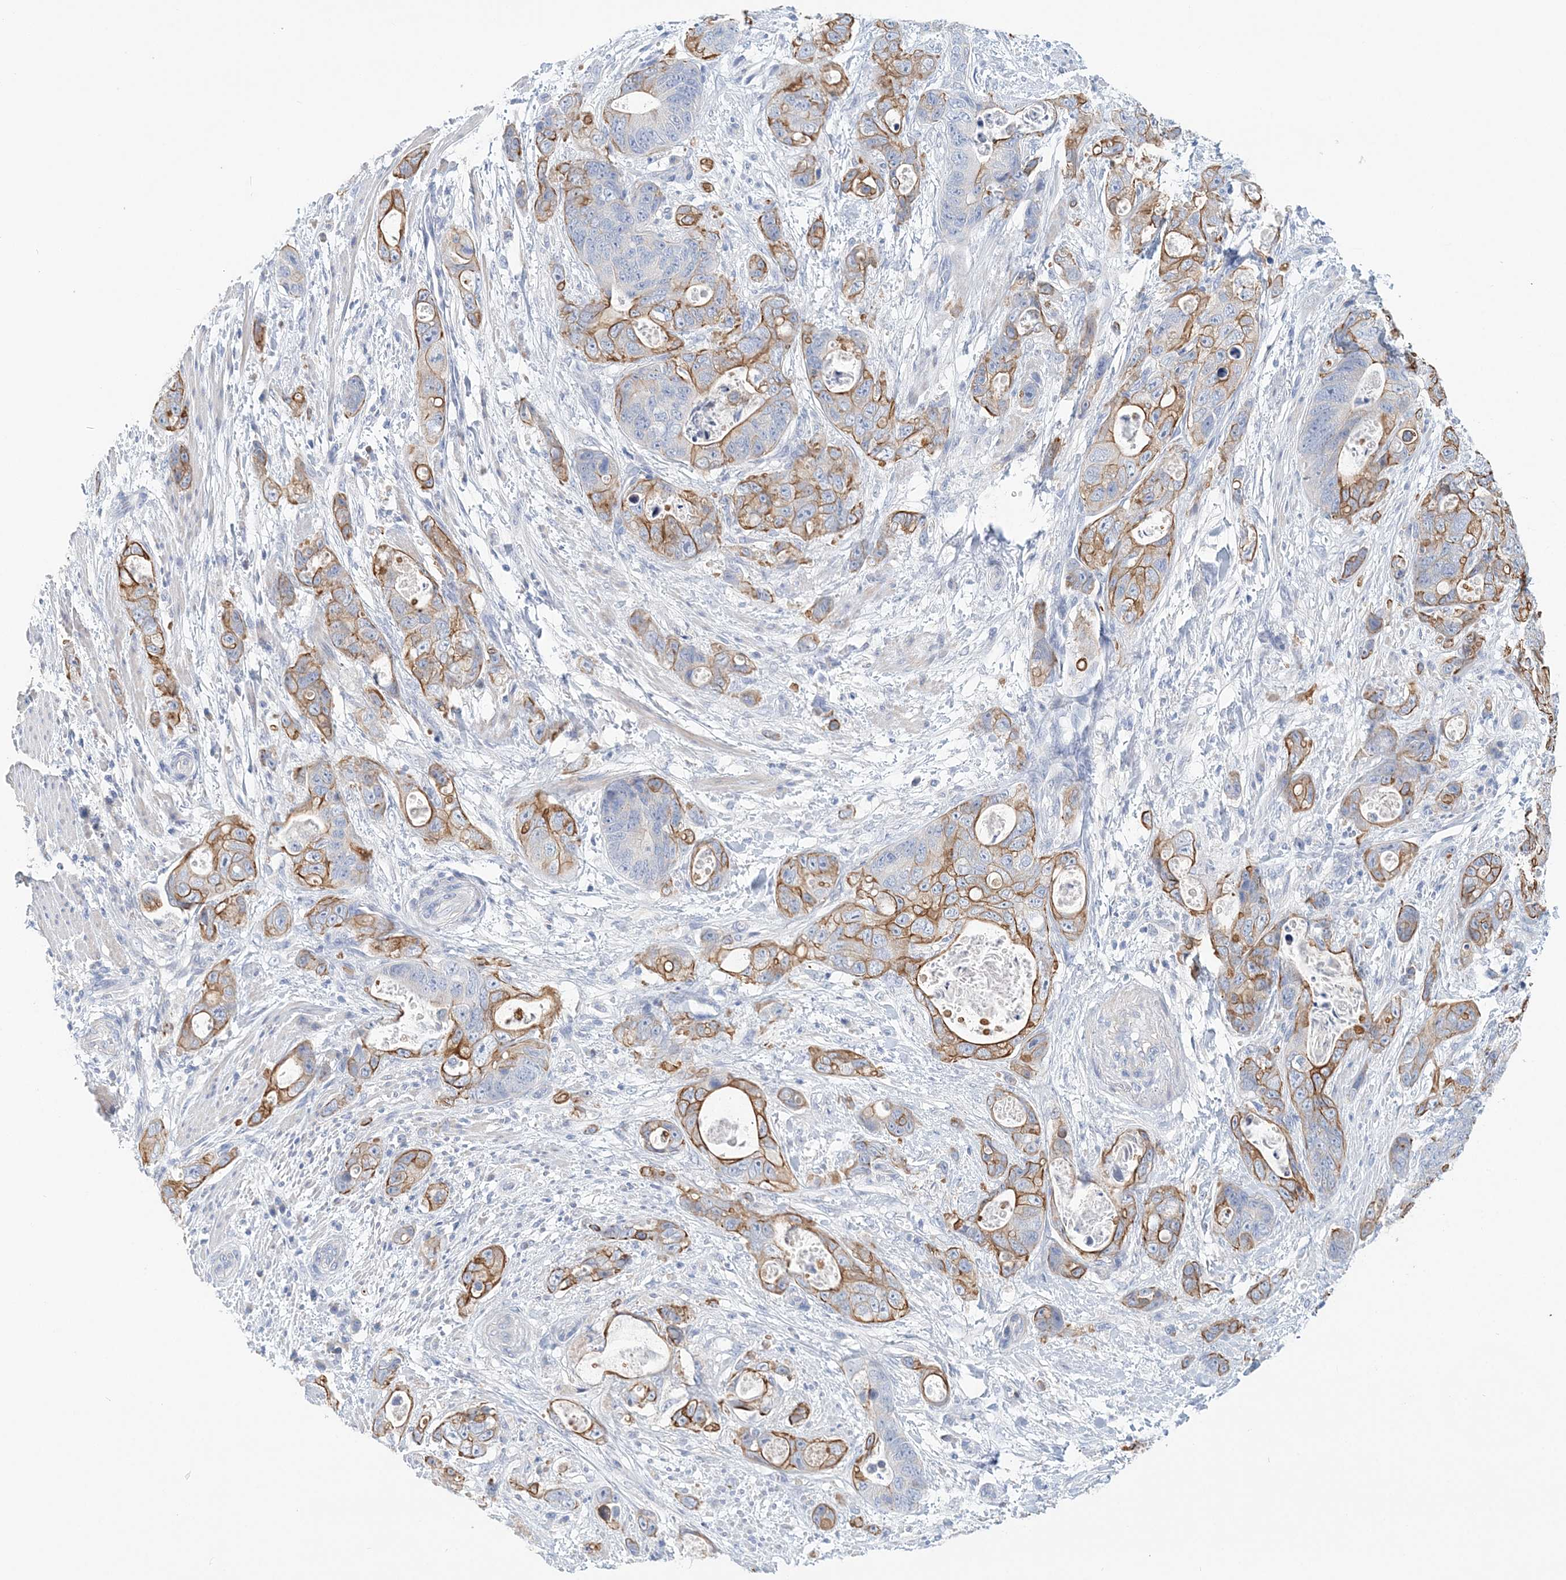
{"staining": {"intensity": "moderate", "quantity": "25%-75%", "location": "cytoplasmic/membranous"}, "tissue": "stomach cancer", "cell_type": "Tumor cells", "image_type": "cancer", "snomed": [{"axis": "morphology", "description": "Adenocarcinoma, NOS"}, {"axis": "topography", "description": "Stomach"}], "caption": "A brown stain shows moderate cytoplasmic/membranous staining of a protein in stomach cancer tumor cells.", "gene": "LRRIQ4", "patient": {"sex": "female", "age": 89}}